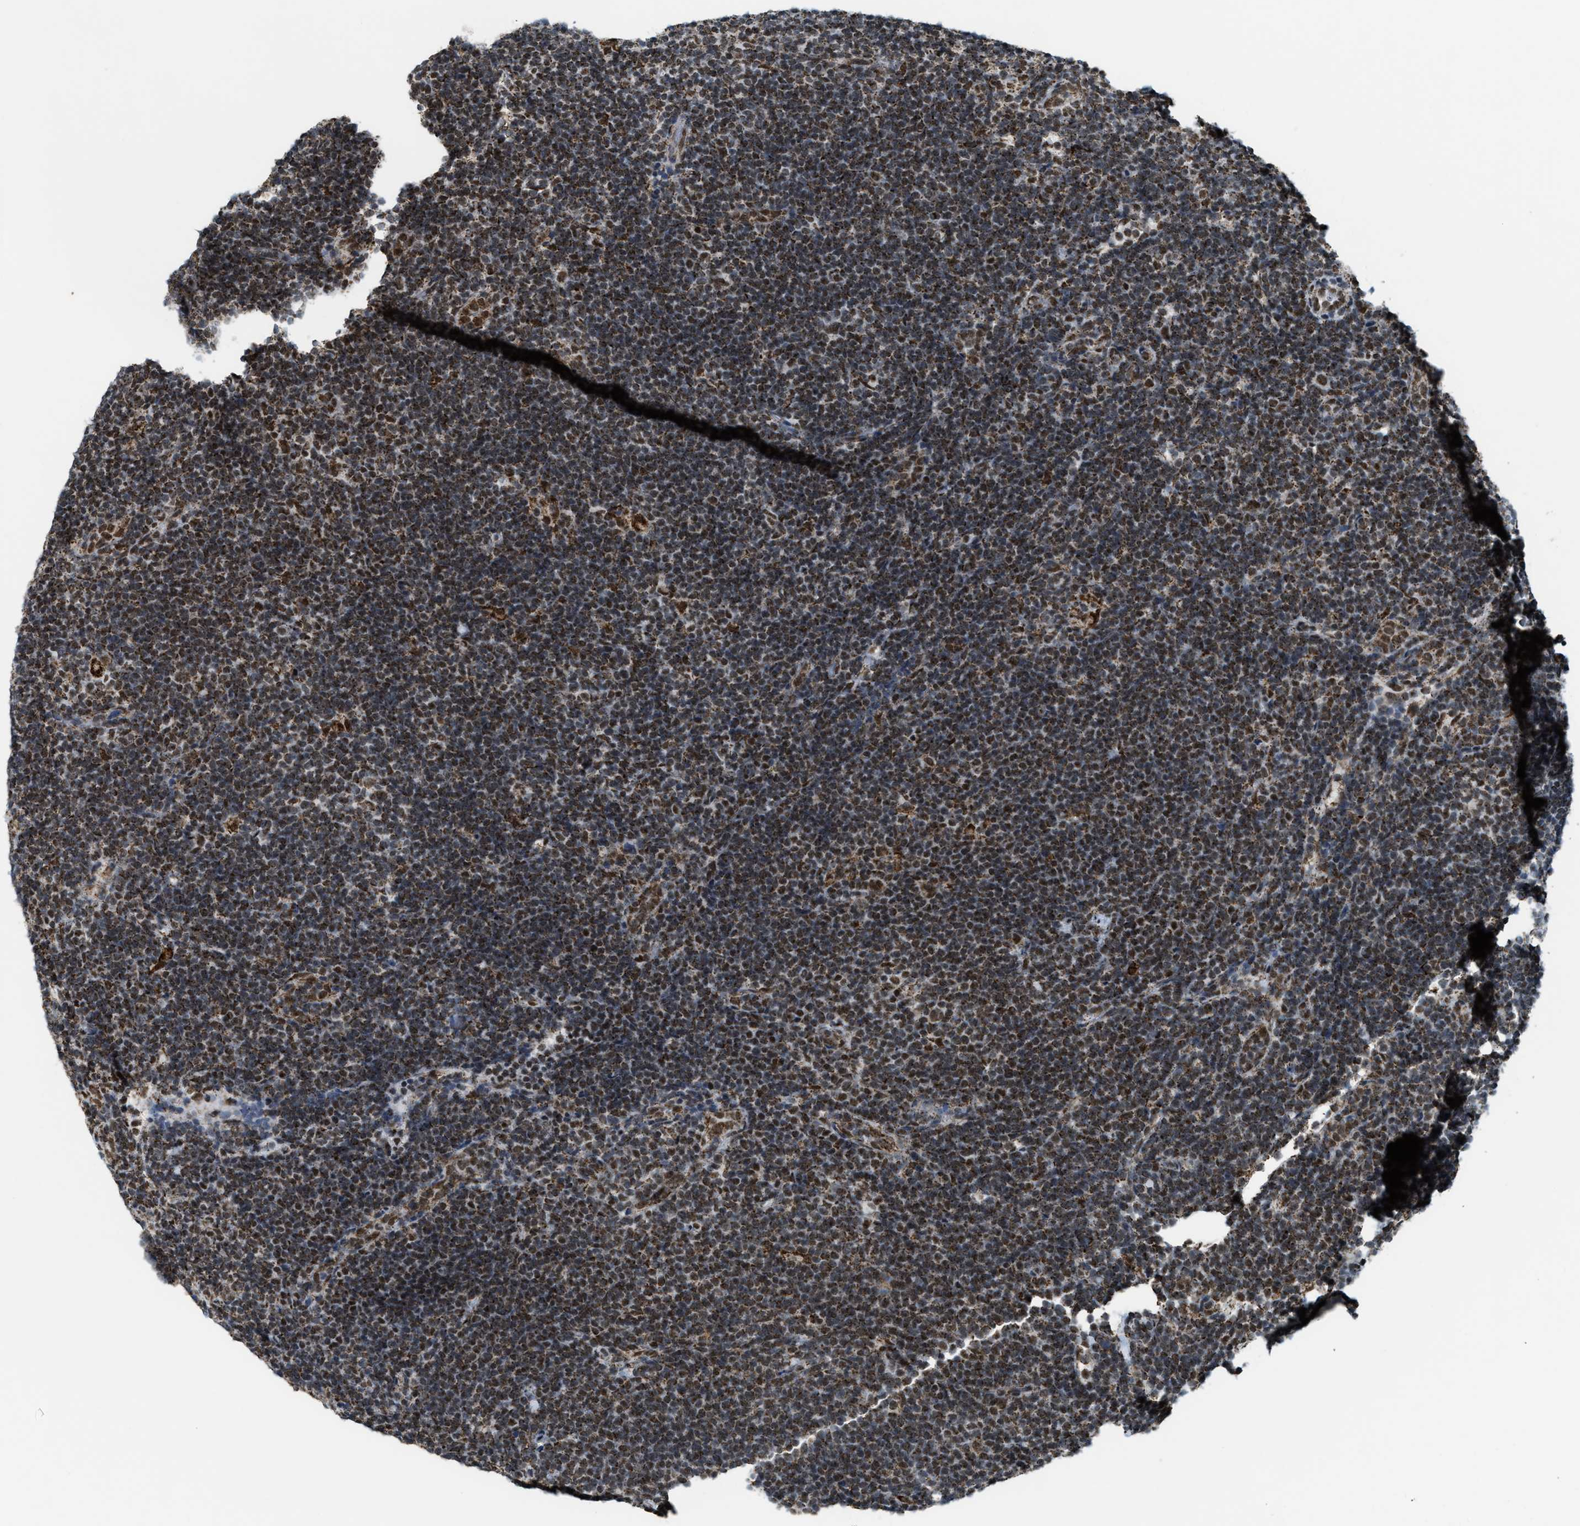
{"staining": {"intensity": "moderate", "quantity": ">75%", "location": "cytoplasmic/membranous,nuclear"}, "tissue": "lymphoma", "cell_type": "Tumor cells", "image_type": "cancer", "snomed": [{"axis": "morphology", "description": "Hodgkin's disease, NOS"}, {"axis": "topography", "description": "Lymph node"}], "caption": "Brown immunohistochemical staining in Hodgkin's disease reveals moderate cytoplasmic/membranous and nuclear expression in about >75% of tumor cells.", "gene": "HIBADH", "patient": {"sex": "female", "age": 57}}